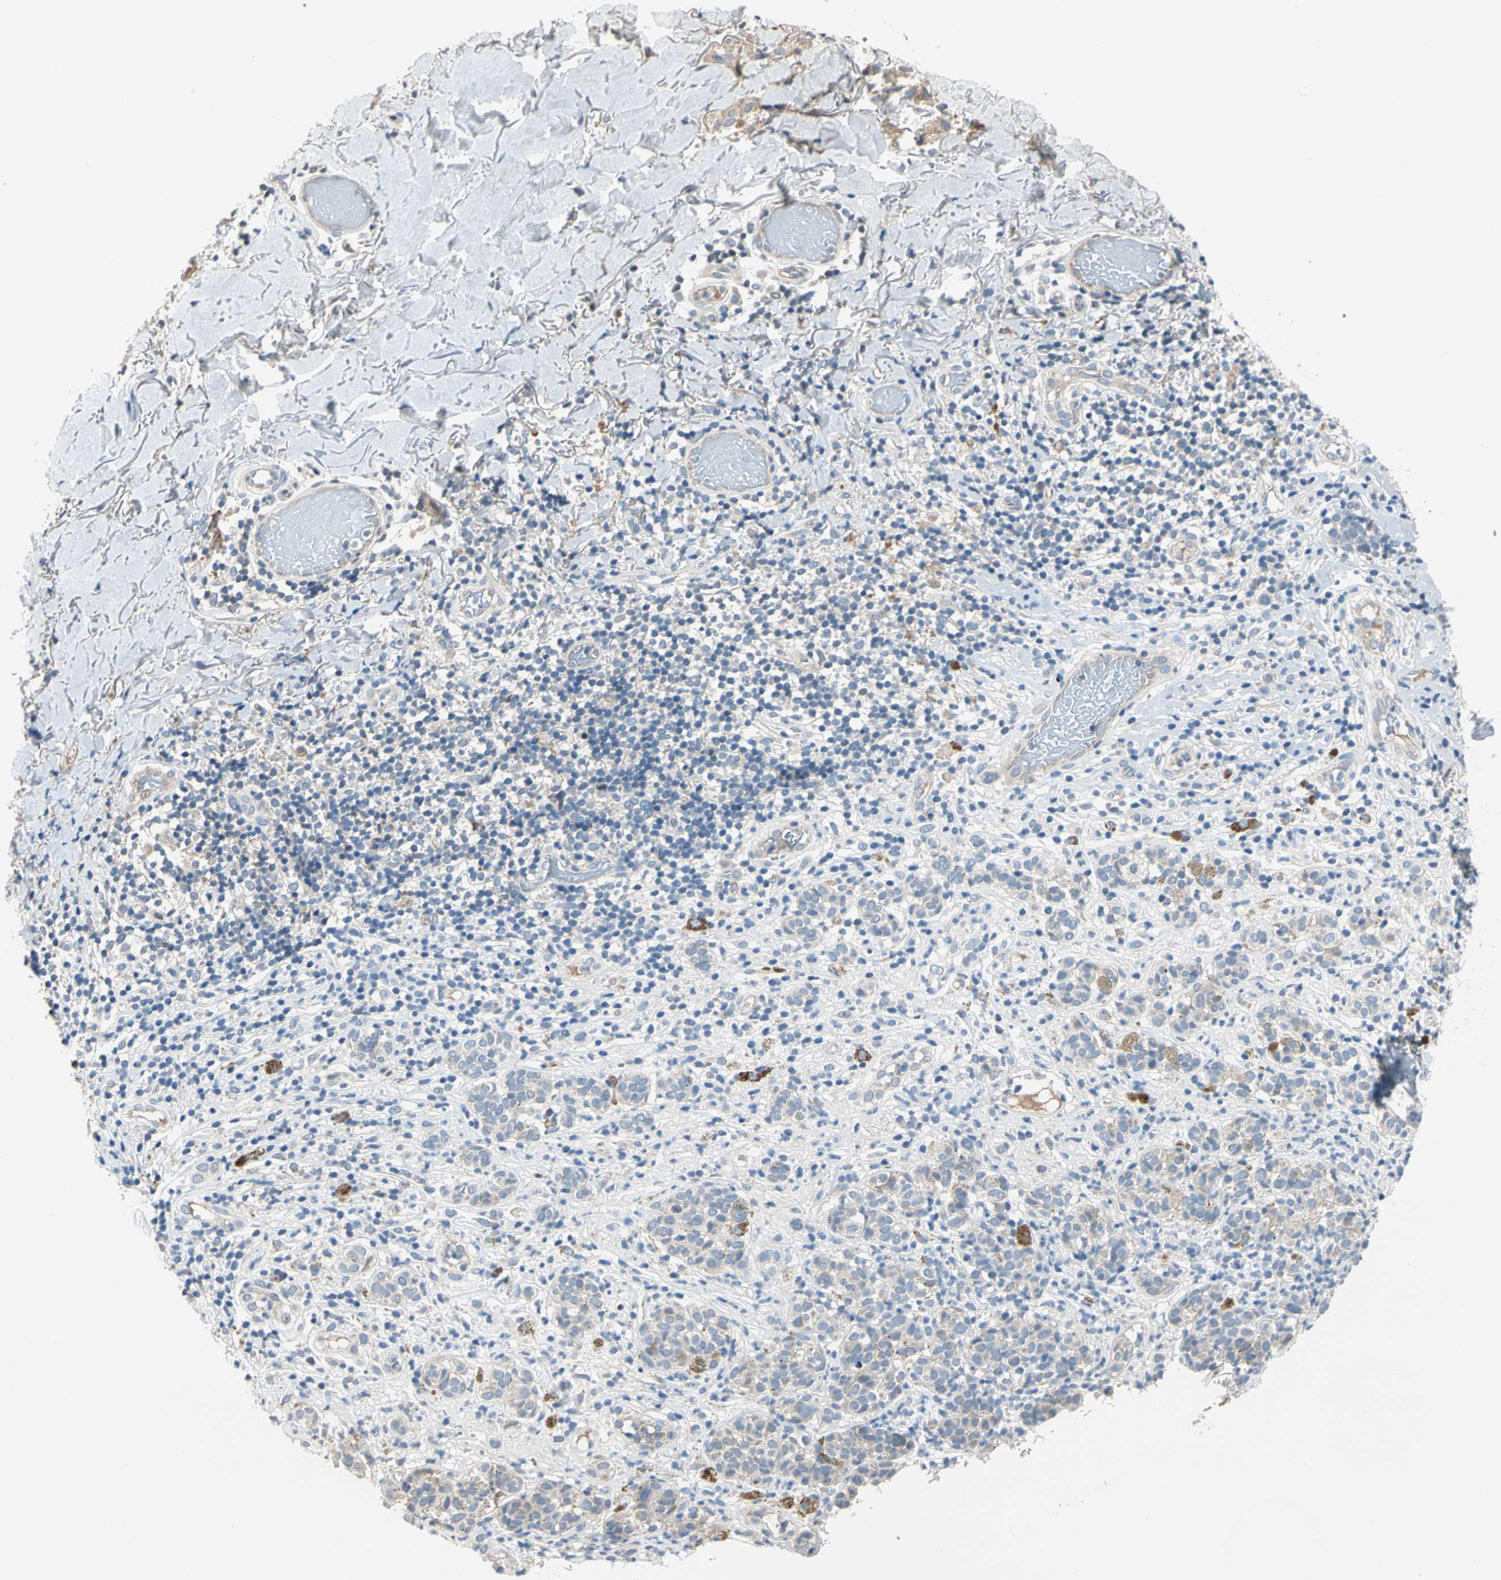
{"staining": {"intensity": "weak", "quantity": "<25%", "location": "cytoplasmic/membranous"}, "tissue": "melanoma", "cell_type": "Tumor cells", "image_type": "cancer", "snomed": [{"axis": "morphology", "description": "Malignant melanoma, NOS"}, {"axis": "topography", "description": "Skin"}], "caption": "This micrograph is of malignant melanoma stained with IHC to label a protein in brown with the nuclei are counter-stained blue. There is no expression in tumor cells.", "gene": "GPR153", "patient": {"sex": "male", "age": 64}}